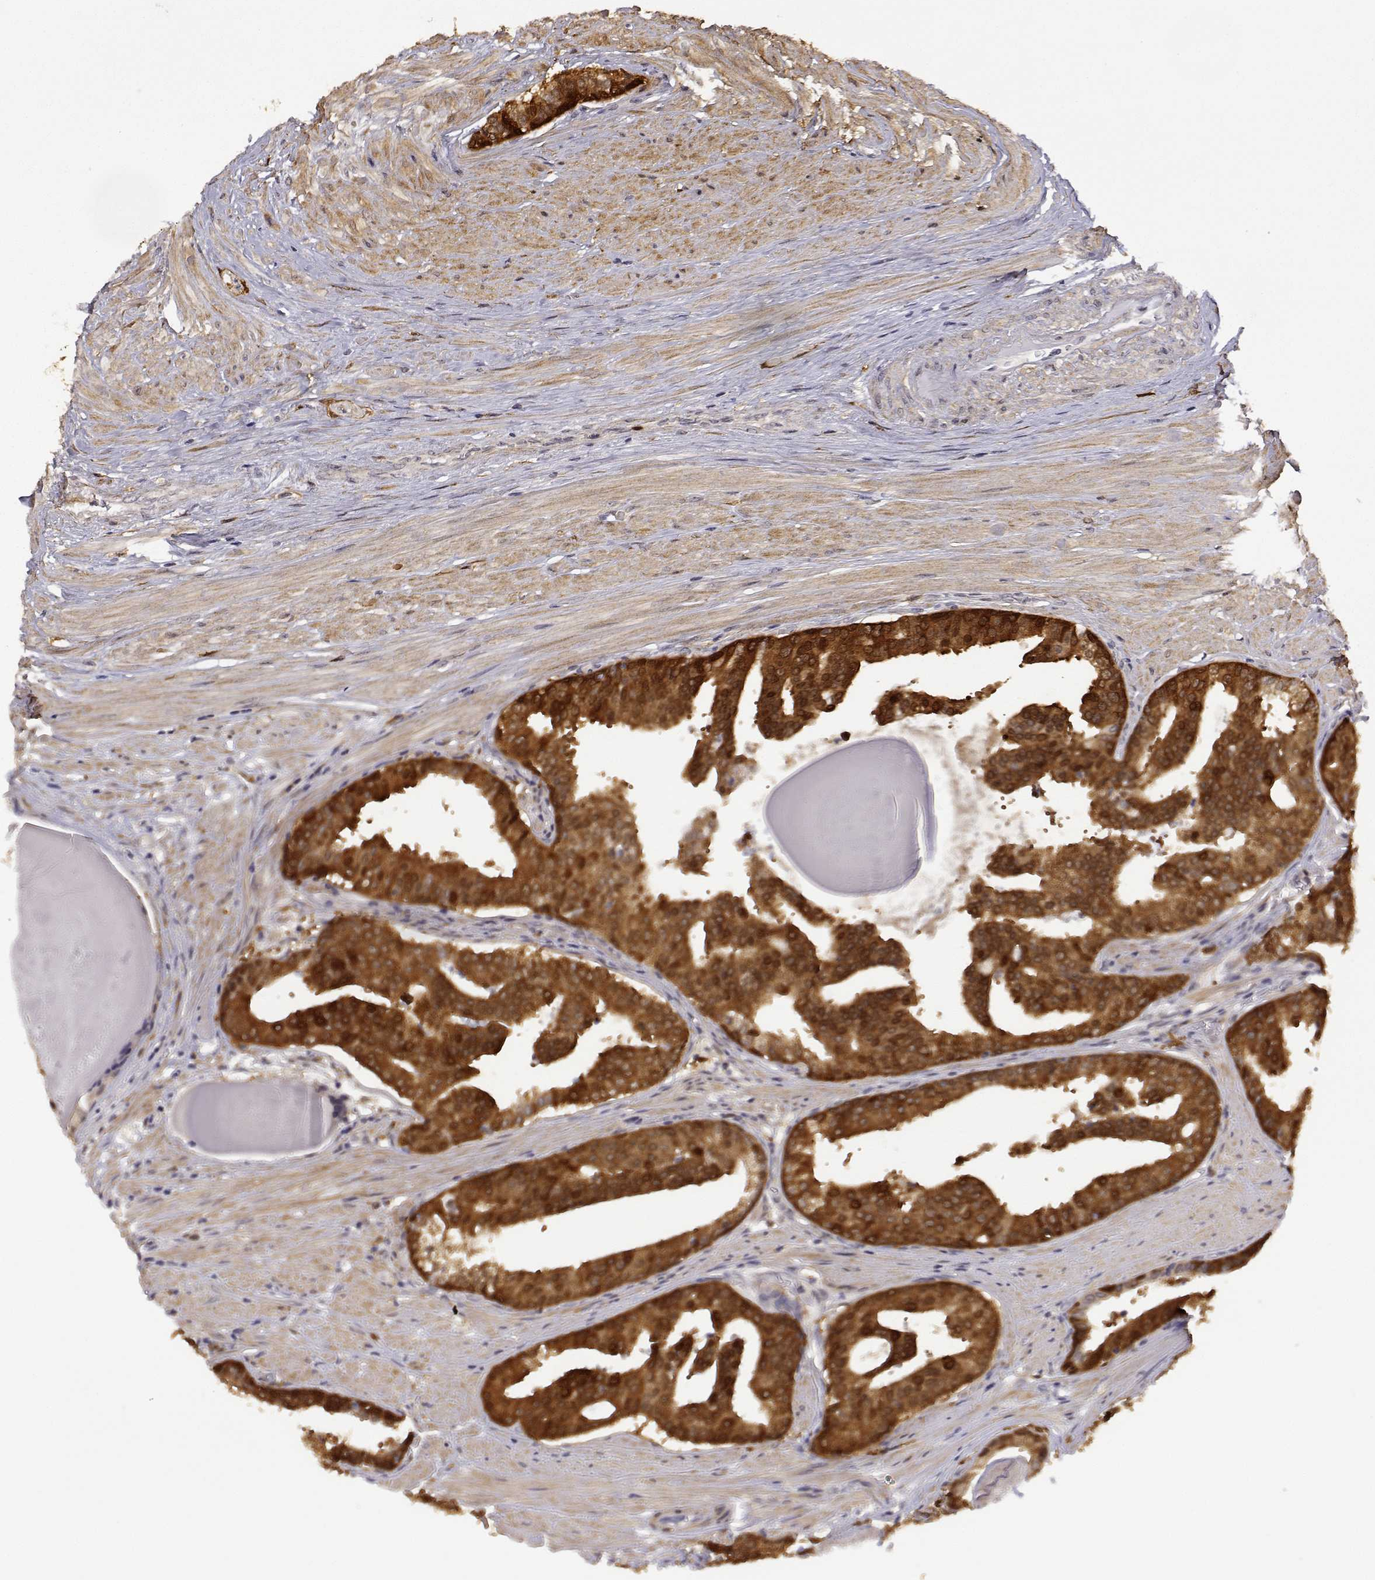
{"staining": {"intensity": "strong", "quantity": ">75%", "location": "cytoplasmic/membranous"}, "tissue": "prostate cancer", "cell_type": "Tumor cells", "image_type": "cancer", "snomed": [{"axis": "morphology", "description": "Adenocarcinoma, NOS"}, {"axis": "topography", "description": "Prostate and seminal vesicle, NOS"}, {"axis": "topography", "description": "Prostate"}], "caption": "Protein expression by immunohistochemistry displays strong cytoplasmic/membranous positivity in approximately >75% of tumor cells in prostate adenocarcinoma. The staining was performed using DAB, with brown indicating positive protein expression. Nuclei are stained blue with hematoxylin.", "gene": "PHGDH", "patient": {"sex": "male", "age": 44}}